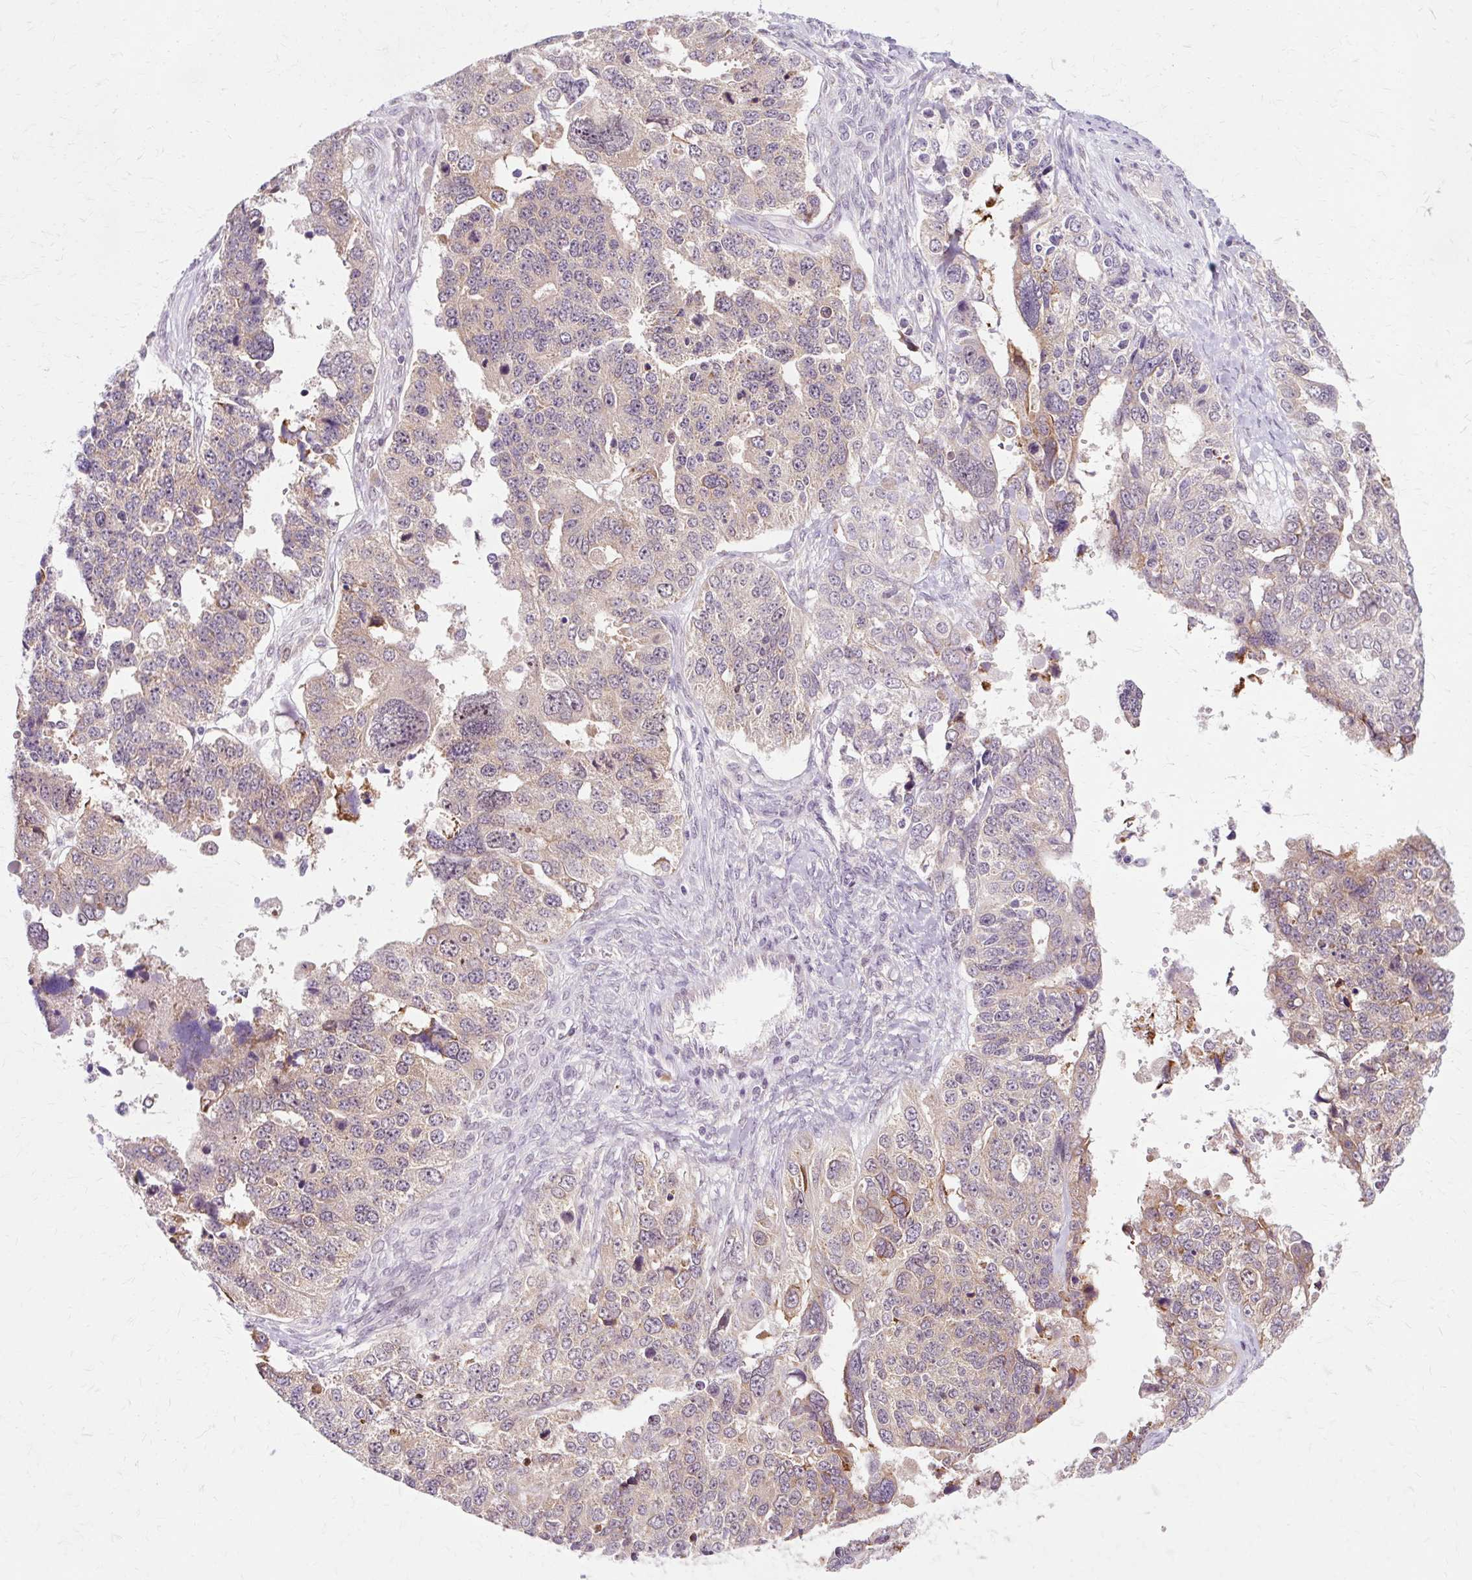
{"staining": {"intensity": "moderate", "quantity": "25%-75%", "location": "cytoplasmic/membranous"}, "tissue": "ovarian cancer", "cell_type": "Tumor cells", "image_type": "cancer", "snomed": [{"axis": "morphology", "description": "Cystadenocarcinoma, serous, NOS"}, {"axis": "topography", "description": "Ovary"}], "caption": "Moderate cytoplasmic/membranous expression is present in about 25%-75% of tumor cells in serous cystadenocarcinoma (ovarian).", "gene": "GEMIN2", "patient": {"sex": "female", "age": 76}}